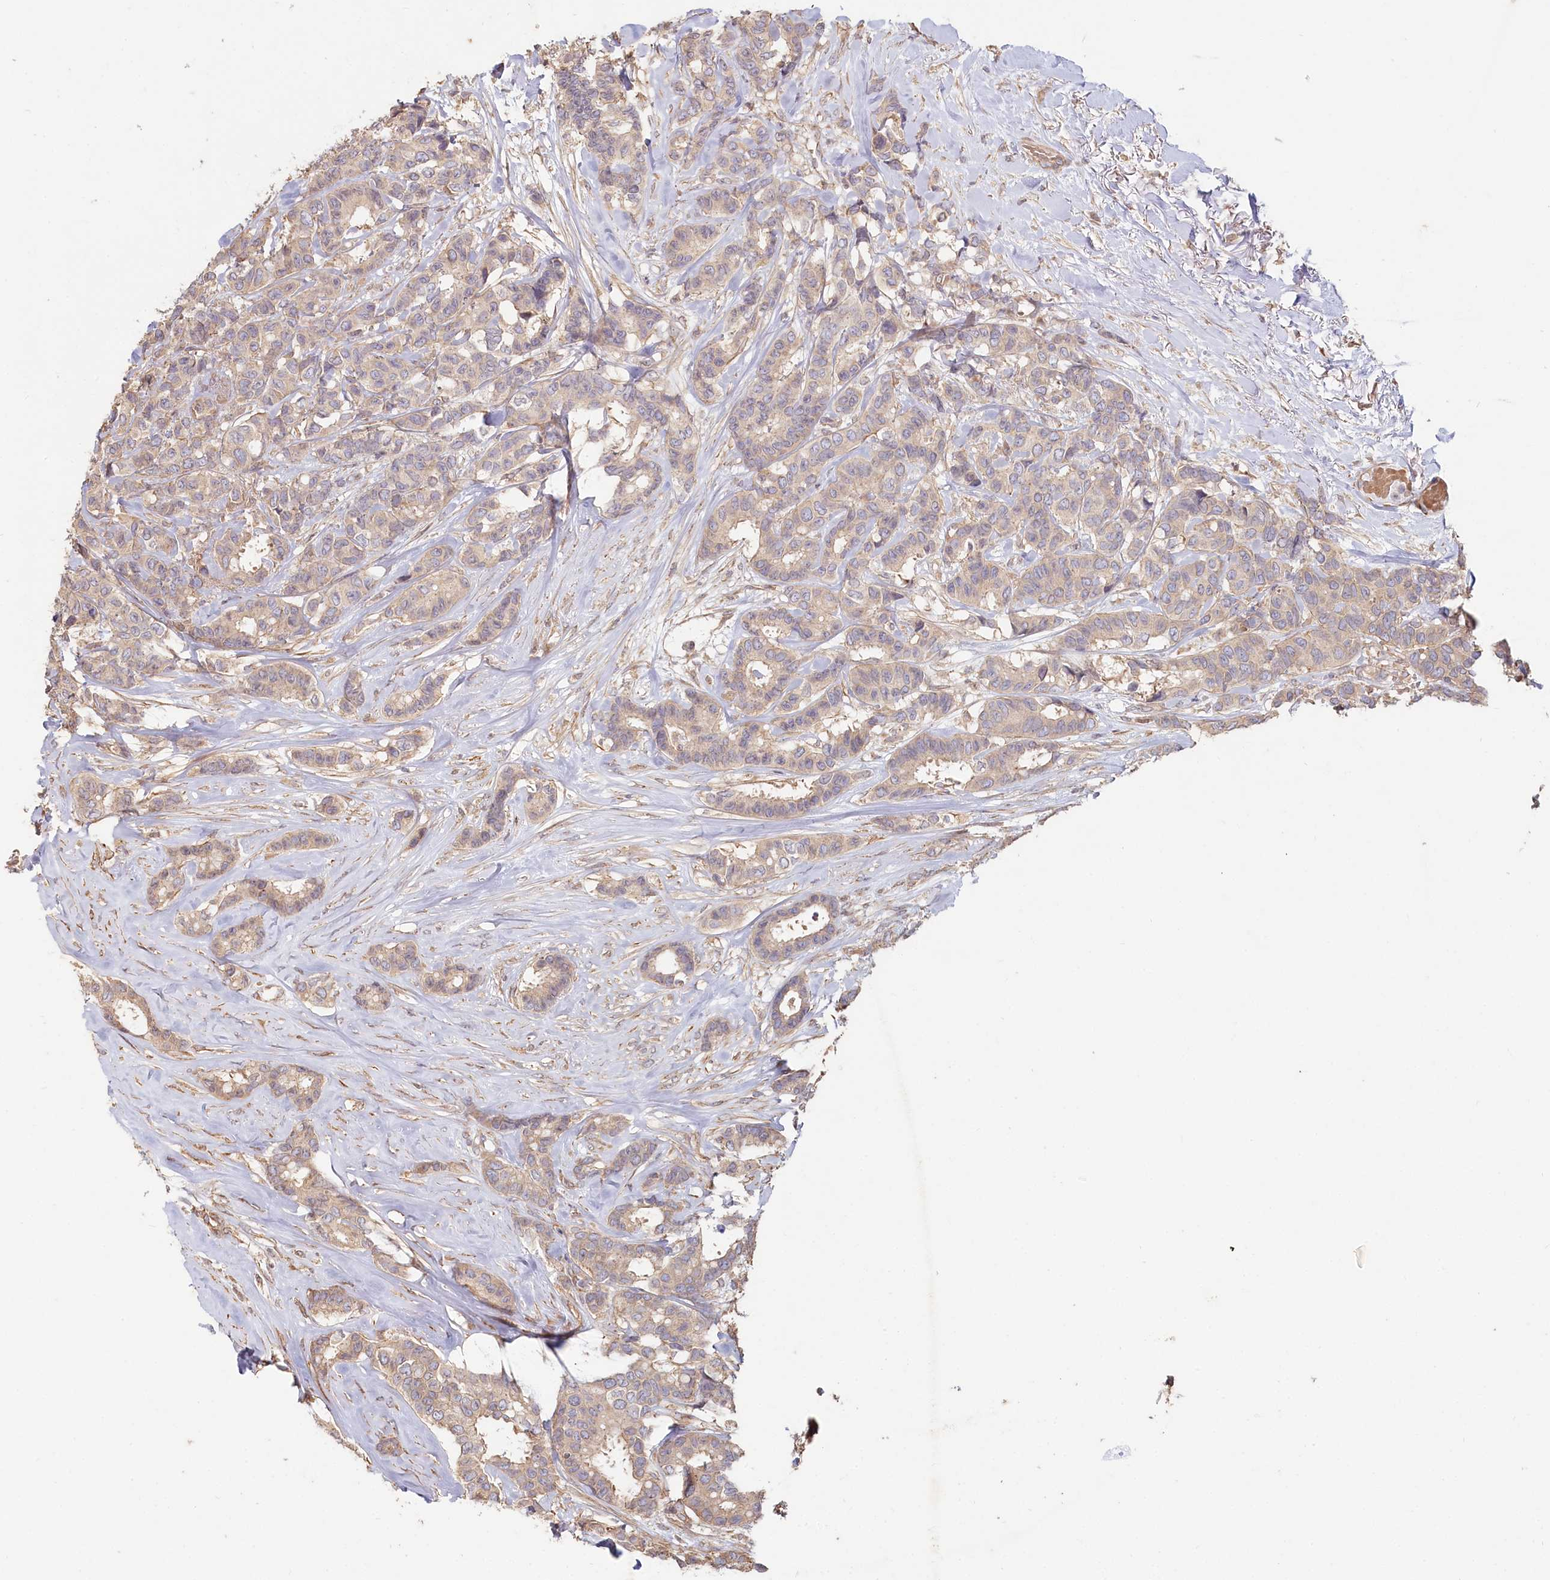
{"staining": {"intensity": "weak", "quantity": "<25%", "location": "cytoplasmic/membranous"}, "tissue": "breast cancer", "cell_type": "Tumor cells", "image_type": "cancer", "snomed": [{"axis": "morphology", "description": "Duct carcinoma"}, {"axis": "topography", "description": "Breast"}], "caption": "High power microscopy histopathology image of an immunohistochemistry (IHC) histopathology image of breast cancer (invasive ductal carcinoma), revealing no significant positivity in tumor cells.", "gene": "TCHP", "patient": {"sex": "female", "age": 87}}